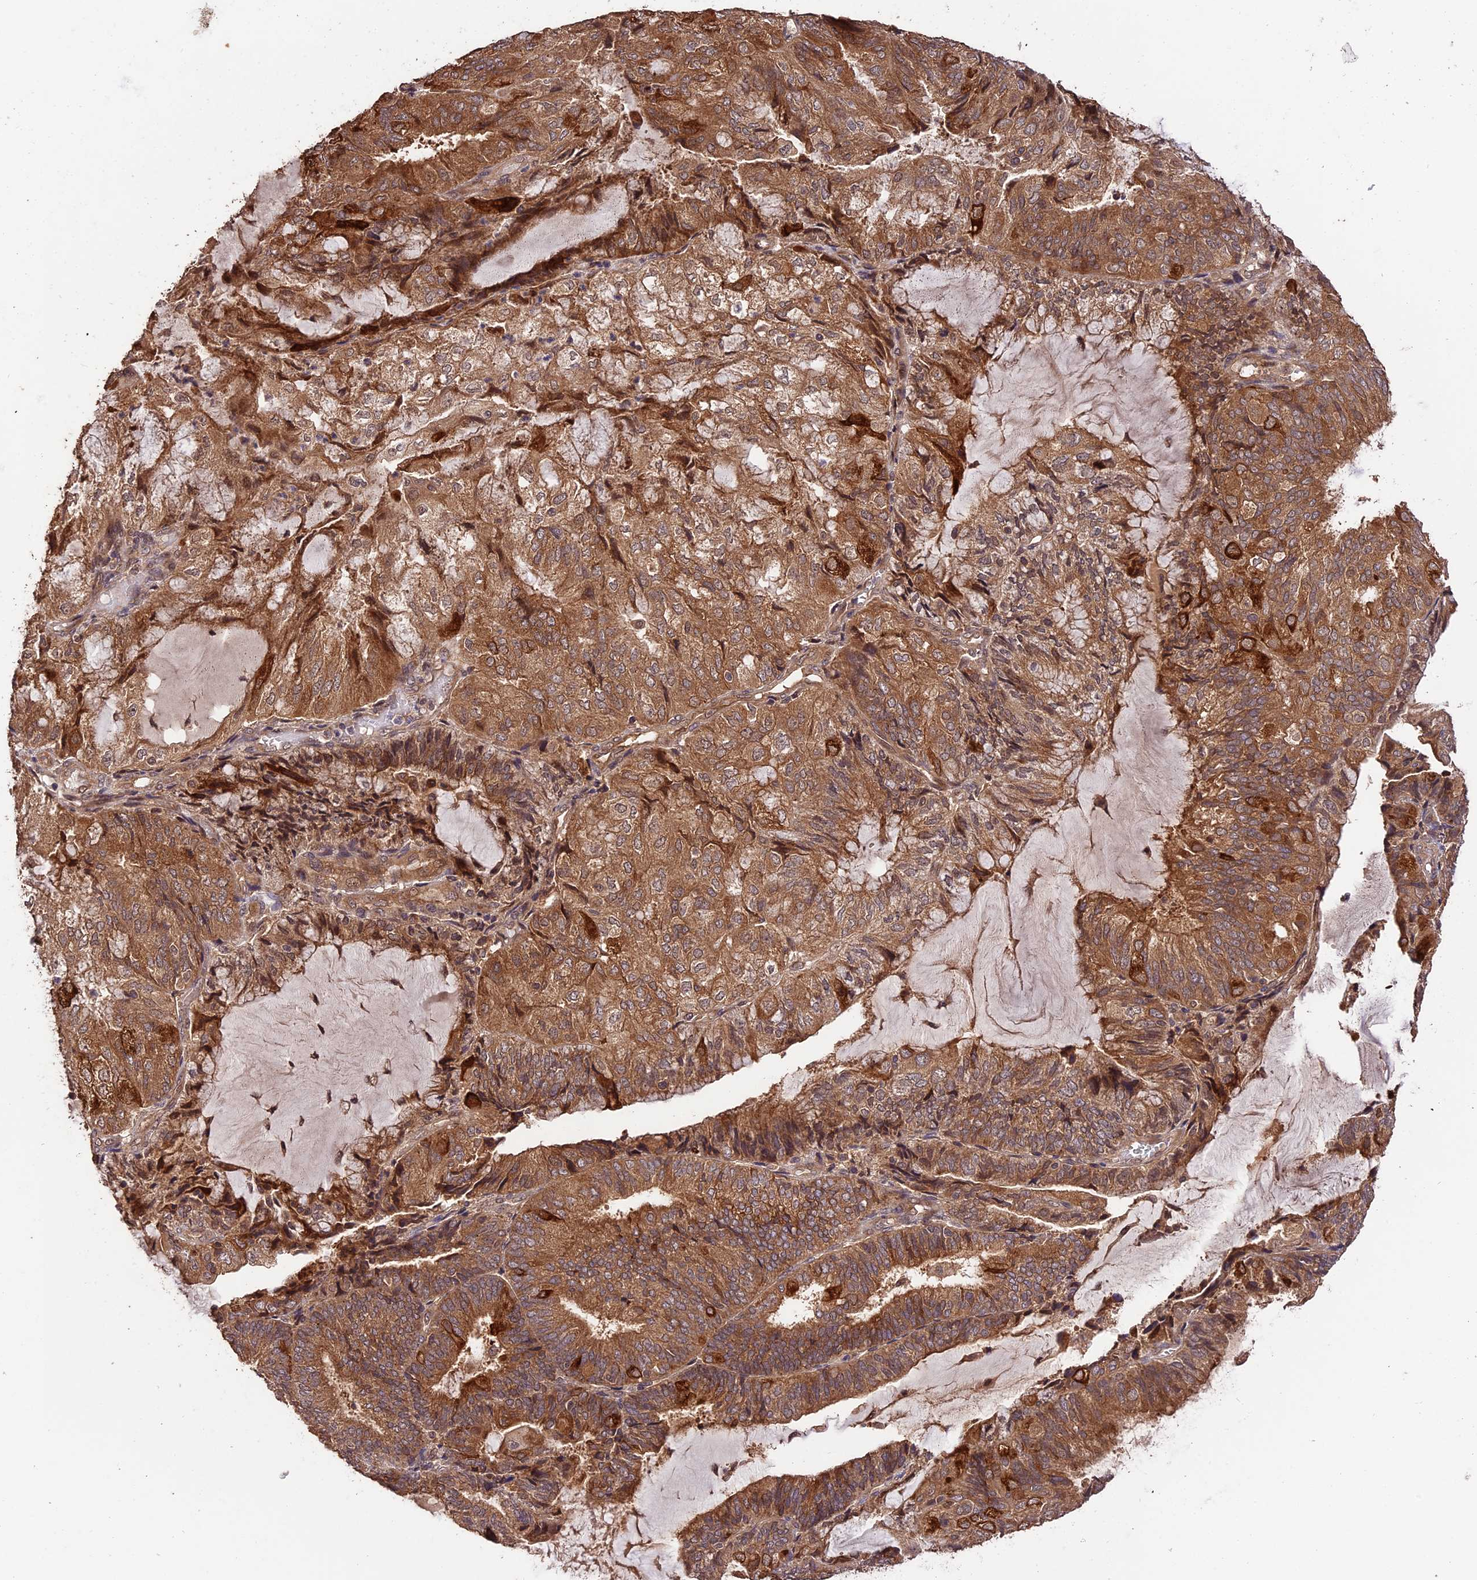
{"staining": {"intensity": "moderate", "quantity": ">75%", "location": "cytoplasmic/membranous"}, "tissue": "endometrial cancer", "cell_type": "Tumor cells", "image_type": "cancer", "snomed": [{"axis": "morphology", "description": "Adenocarcinoma, NOS"}, {"axis": "topography", "description": "Endometrium"}], "caption": "Immunohistochemistry micrograph of human endometrial cancer (adenocarcinoma) stained for a protein (brown), which demonstrates medium levels of moderate cytoplasmic/membranous positivity in approximately >75% of tumor cells.", "gene": "TRMT1", "patient": {"sex": "female", "age": 81}}